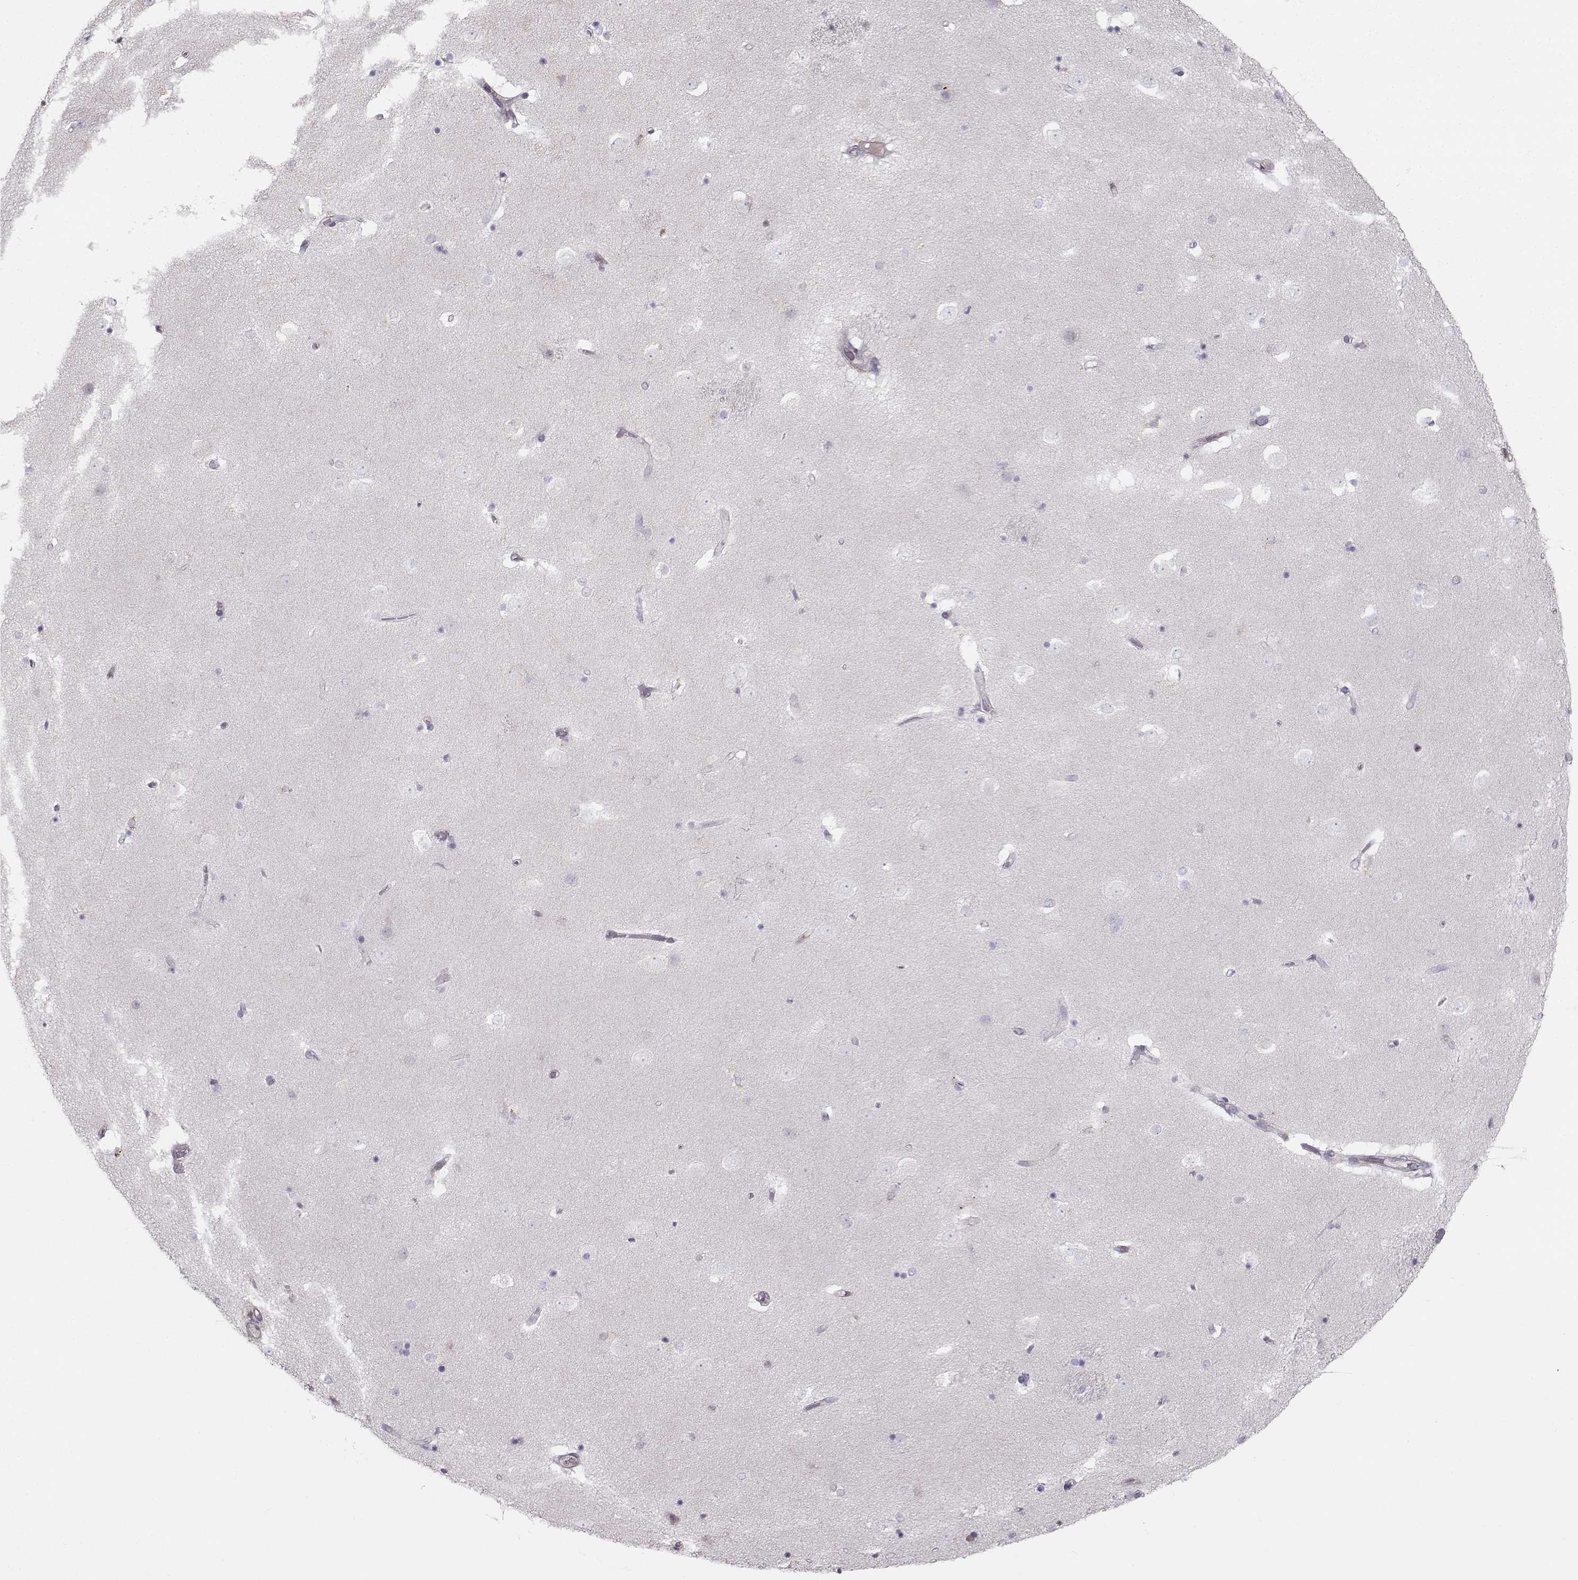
{"staining": {"intensity": "negative", "quantity": "none", "location": "none"}, "tissue": "caudate", "cell_type": "Glial cells", "image_type": "normal", "snomed": [{"axis": "morphology", "description": "Normal tissue, NOS"}, {"axis": "topography", "description": "Lateral ventricle wall"}], "caption": "Glial cells show no significant staining in normal caudate. (Brightfield microscopy of DAB (3,3'-diaminobenzidine) immunohistochemistry at high magnification).", "gene": "ZBTB32", "patient": {"sex": "male", "age": 51}}